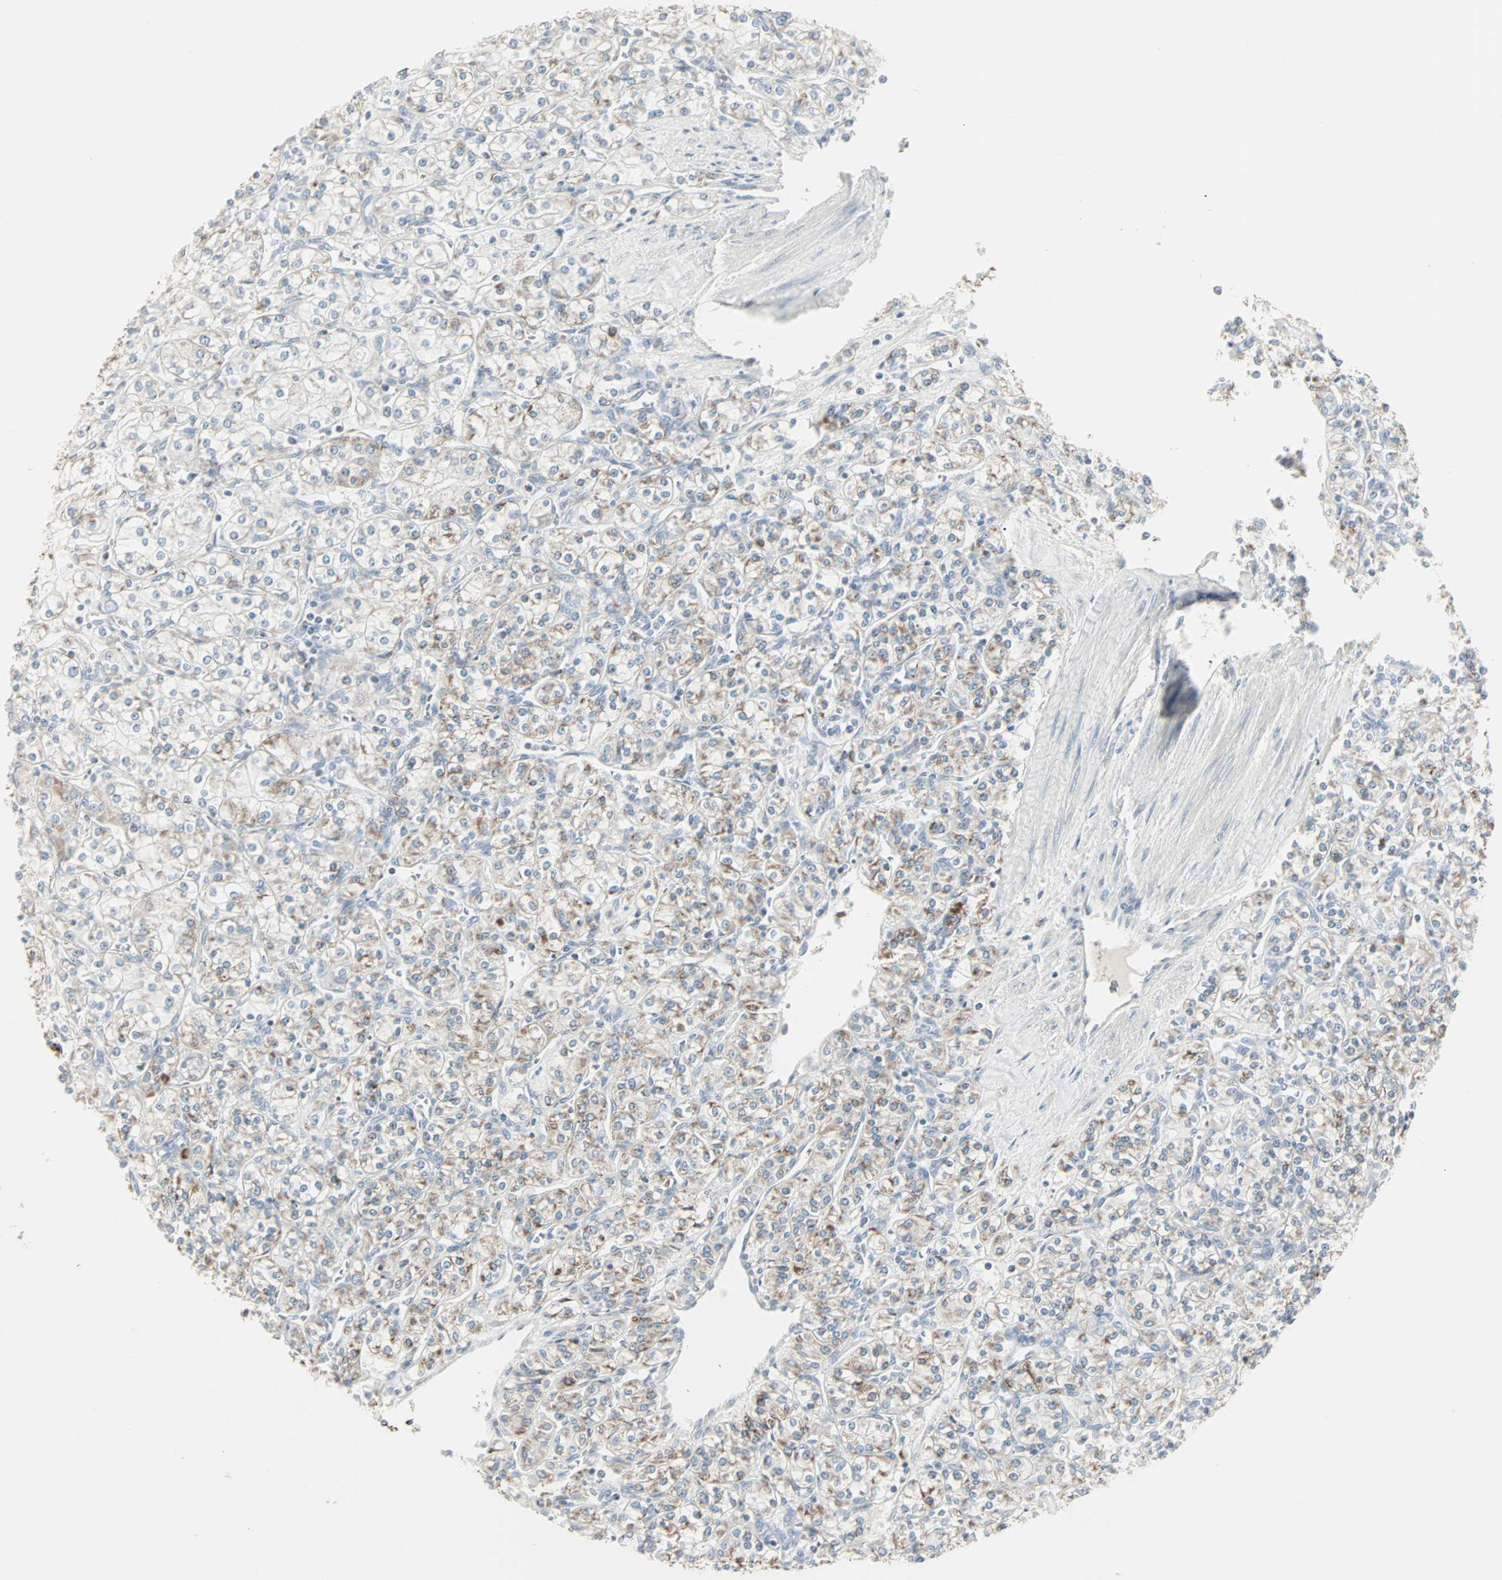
{"staining": {"intensity": "weak", "quantity": "<25%", "location": "cytoplasmic/membranous"}, "tissue": "renal cancer", "cell_type": "Tumor cells", "image_type": "cancer", "snomed": [{"axis": "morphology", "description": "Adenocarcinoma, NOS"}, {"axis": "topography", "description": "Kidney"}], "caption": "A histopathology image of human renal adenocarcinoma is negative for staining in tumor cells.", "gene": "IDH2", "patient": {"sex": "male", "age": 77}}